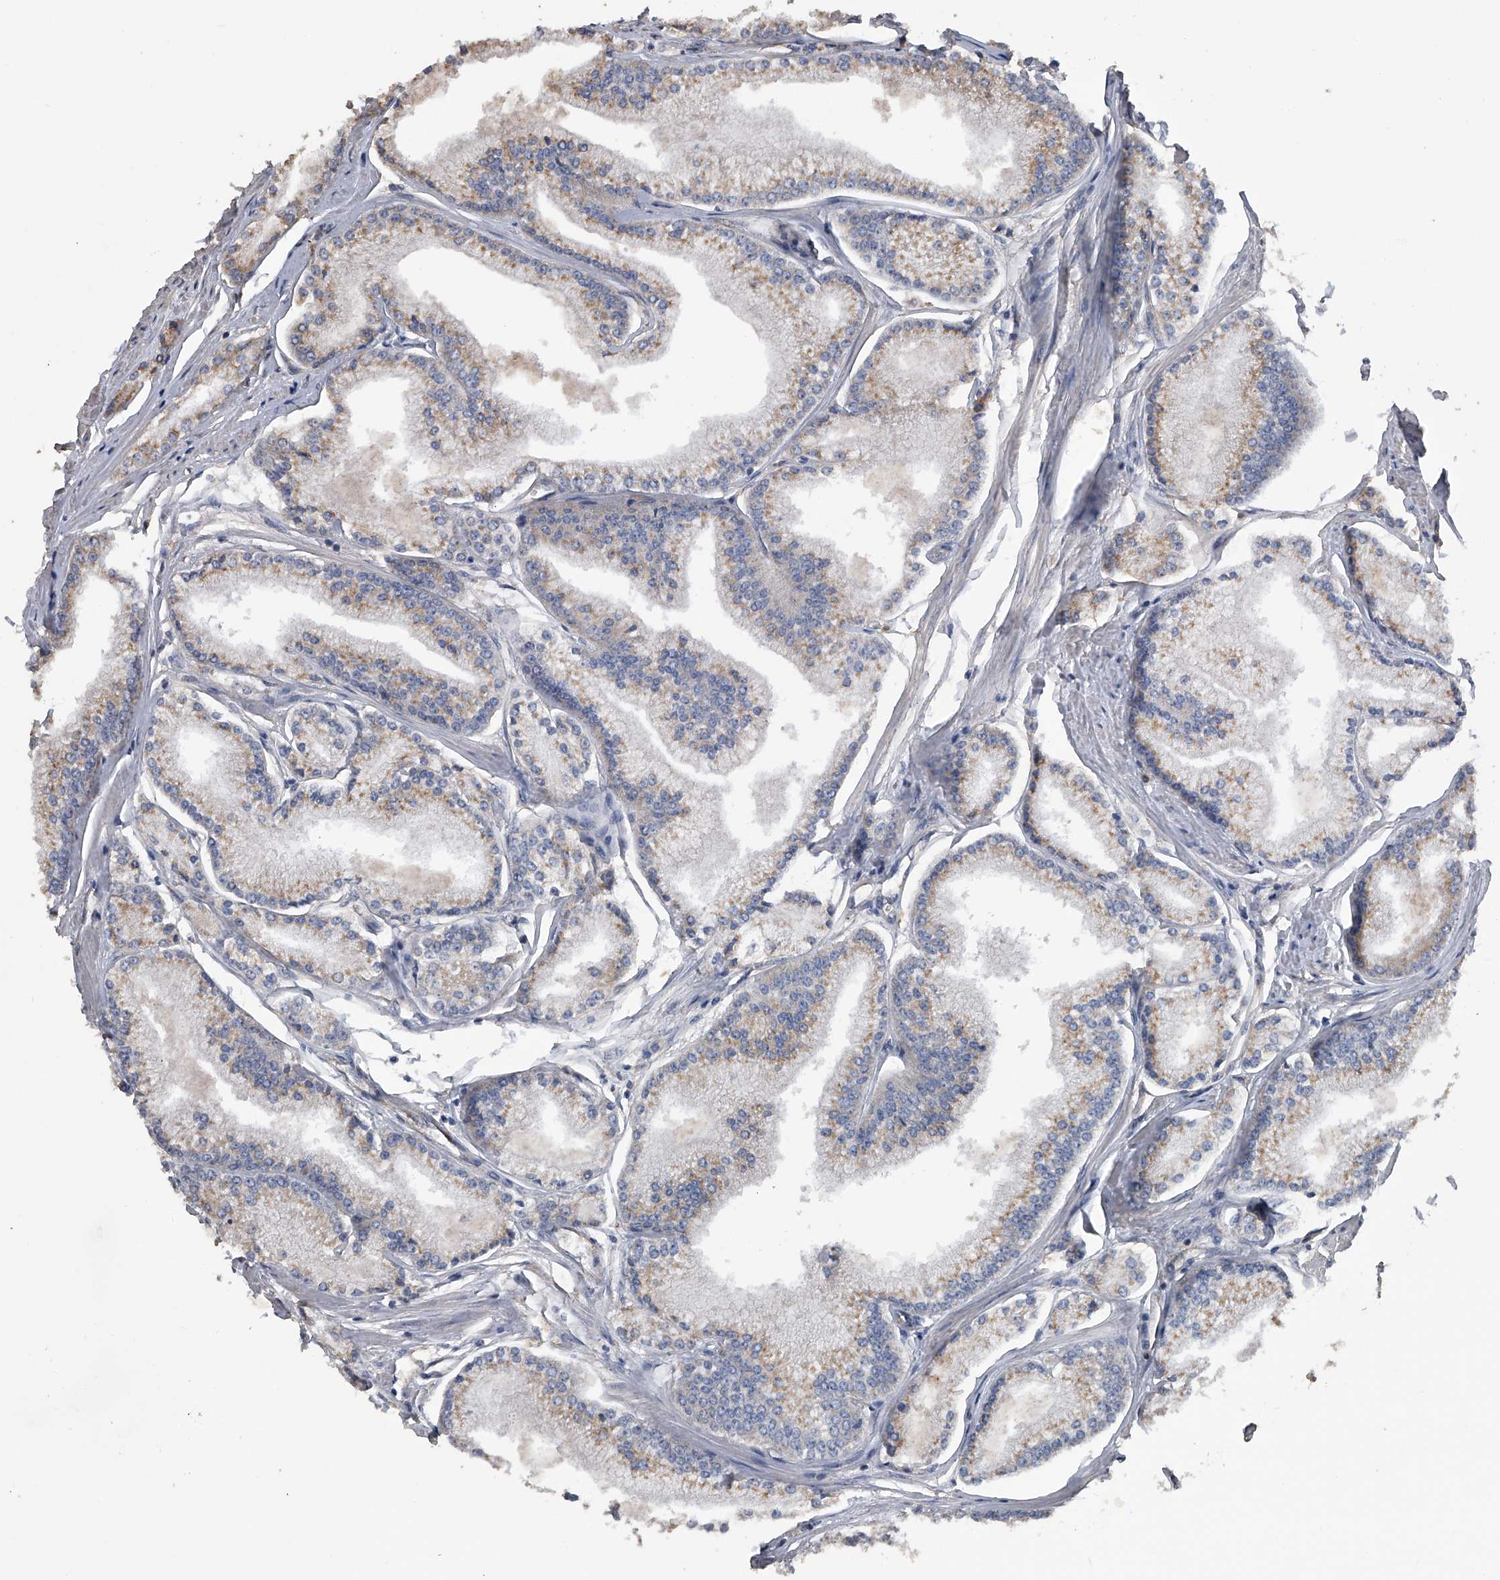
{"staining": {"intensity": "weak", "quantity": ">75%", "location": "cytoplasmic/membranous"}, "tissue": "prostate cancer", "cell_type": "Tumor cells", "image_type": "cancer", "snomed": [{"axis": "morphology", "description": "Adenocarcinoma, Low grade"}, {"axis": "topography", "description": "Prostate"}], "caption": "Immunohistochemical staining of prostate cancer (adenocarcinoma (low-grade)) demonstrates weak cytoplasmic/membranous protein positivity in about >75% of tumor cells.", "gene": "PCLO", "patient": {"sex": "male", "age": 52}}